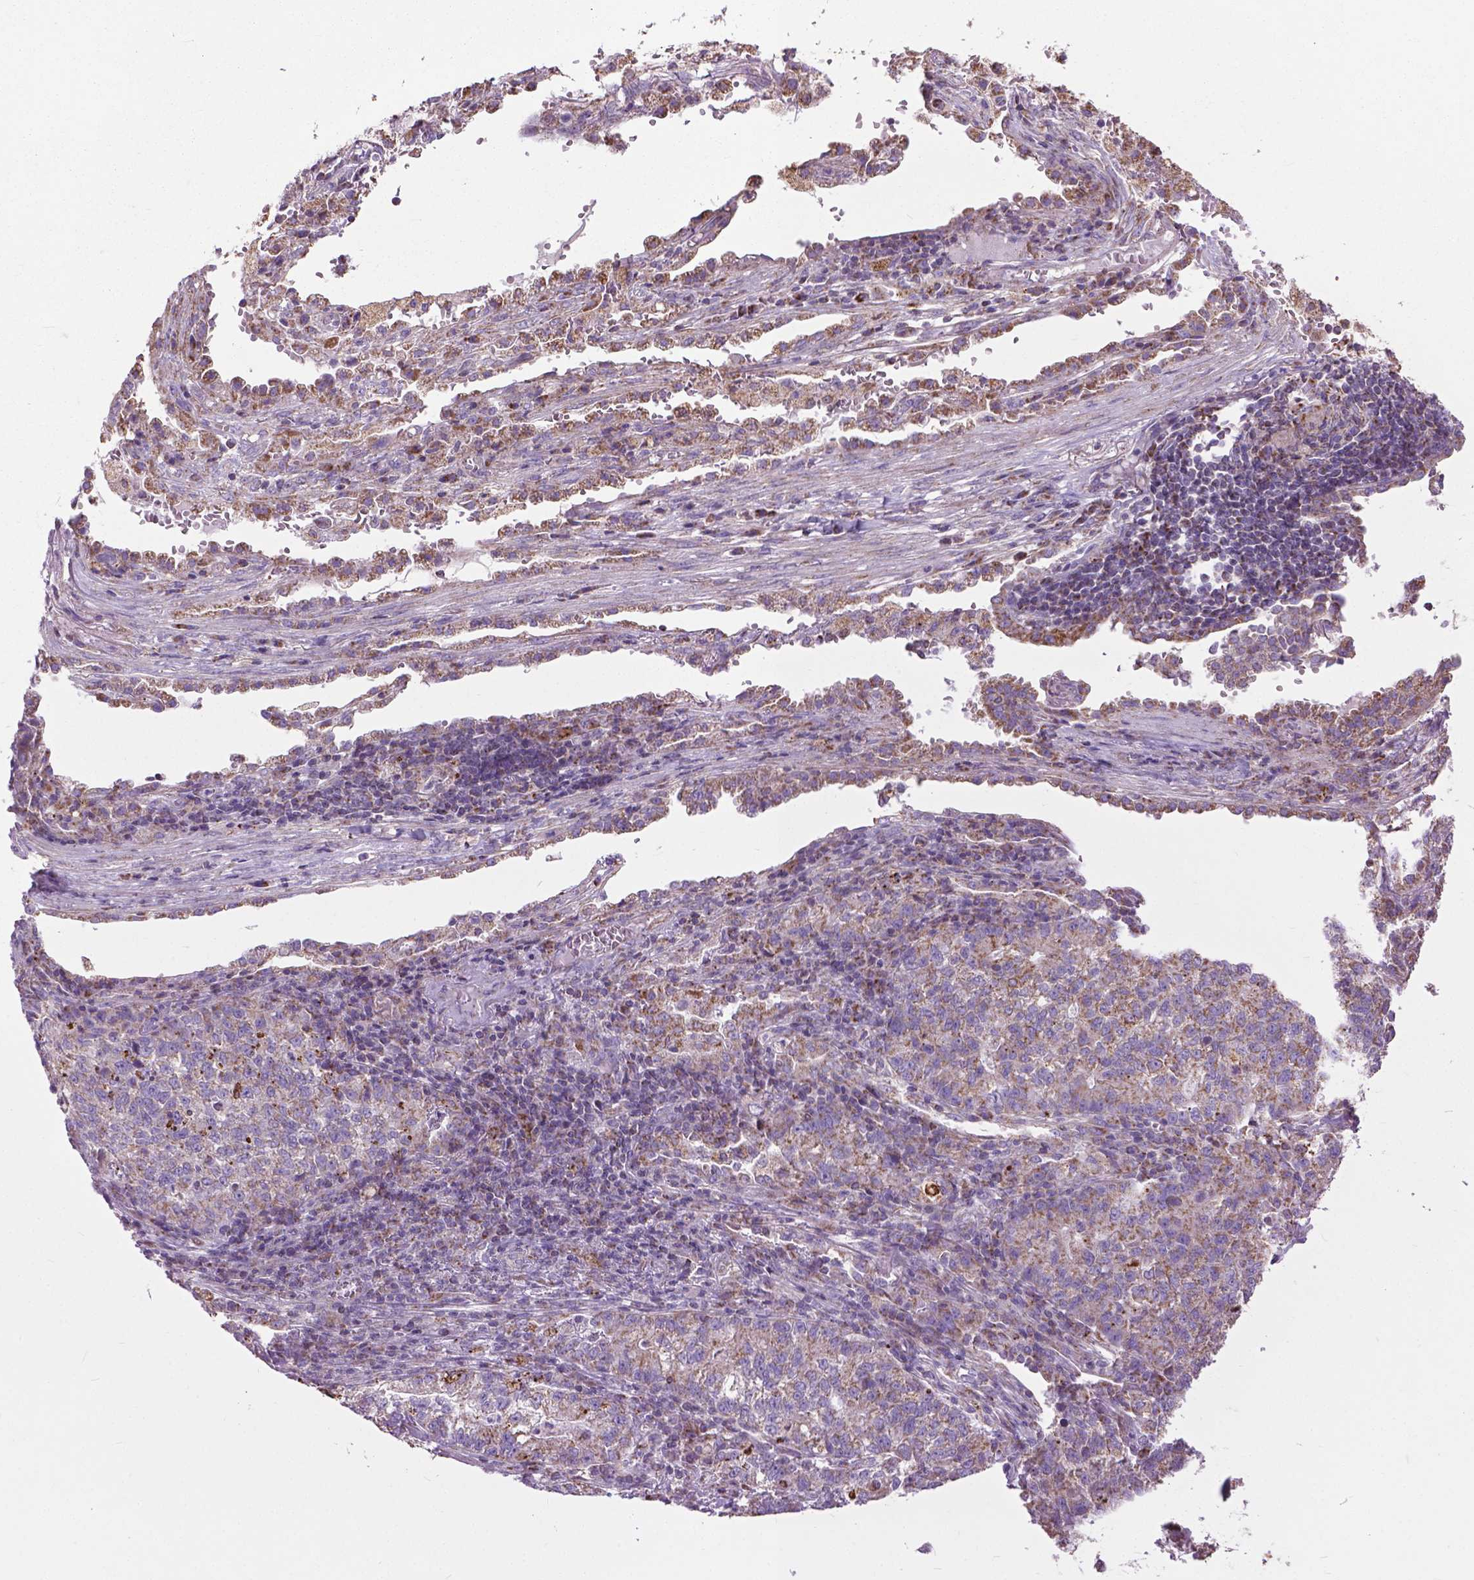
{"staining": {"intensity": "weak", "quantity": ">75%", "location": "cytoplasmic/membranous"}, "tissue": "lung cancer", "cell_type": "Tumor cells", "image_type": "cancer", "snomed": [{"axis": "morphology", "description": "Adenocarcinoma, NOS"}, {"axis": "topography", "description": "Lung"}], "caption": "A brown stain highlights weak cytoplasmic/membranous expression of a protein in human lung adenocarcinoma tumor cells.", "gene": "VDAC1", "patient": {"sex": "male", "age": 57}}